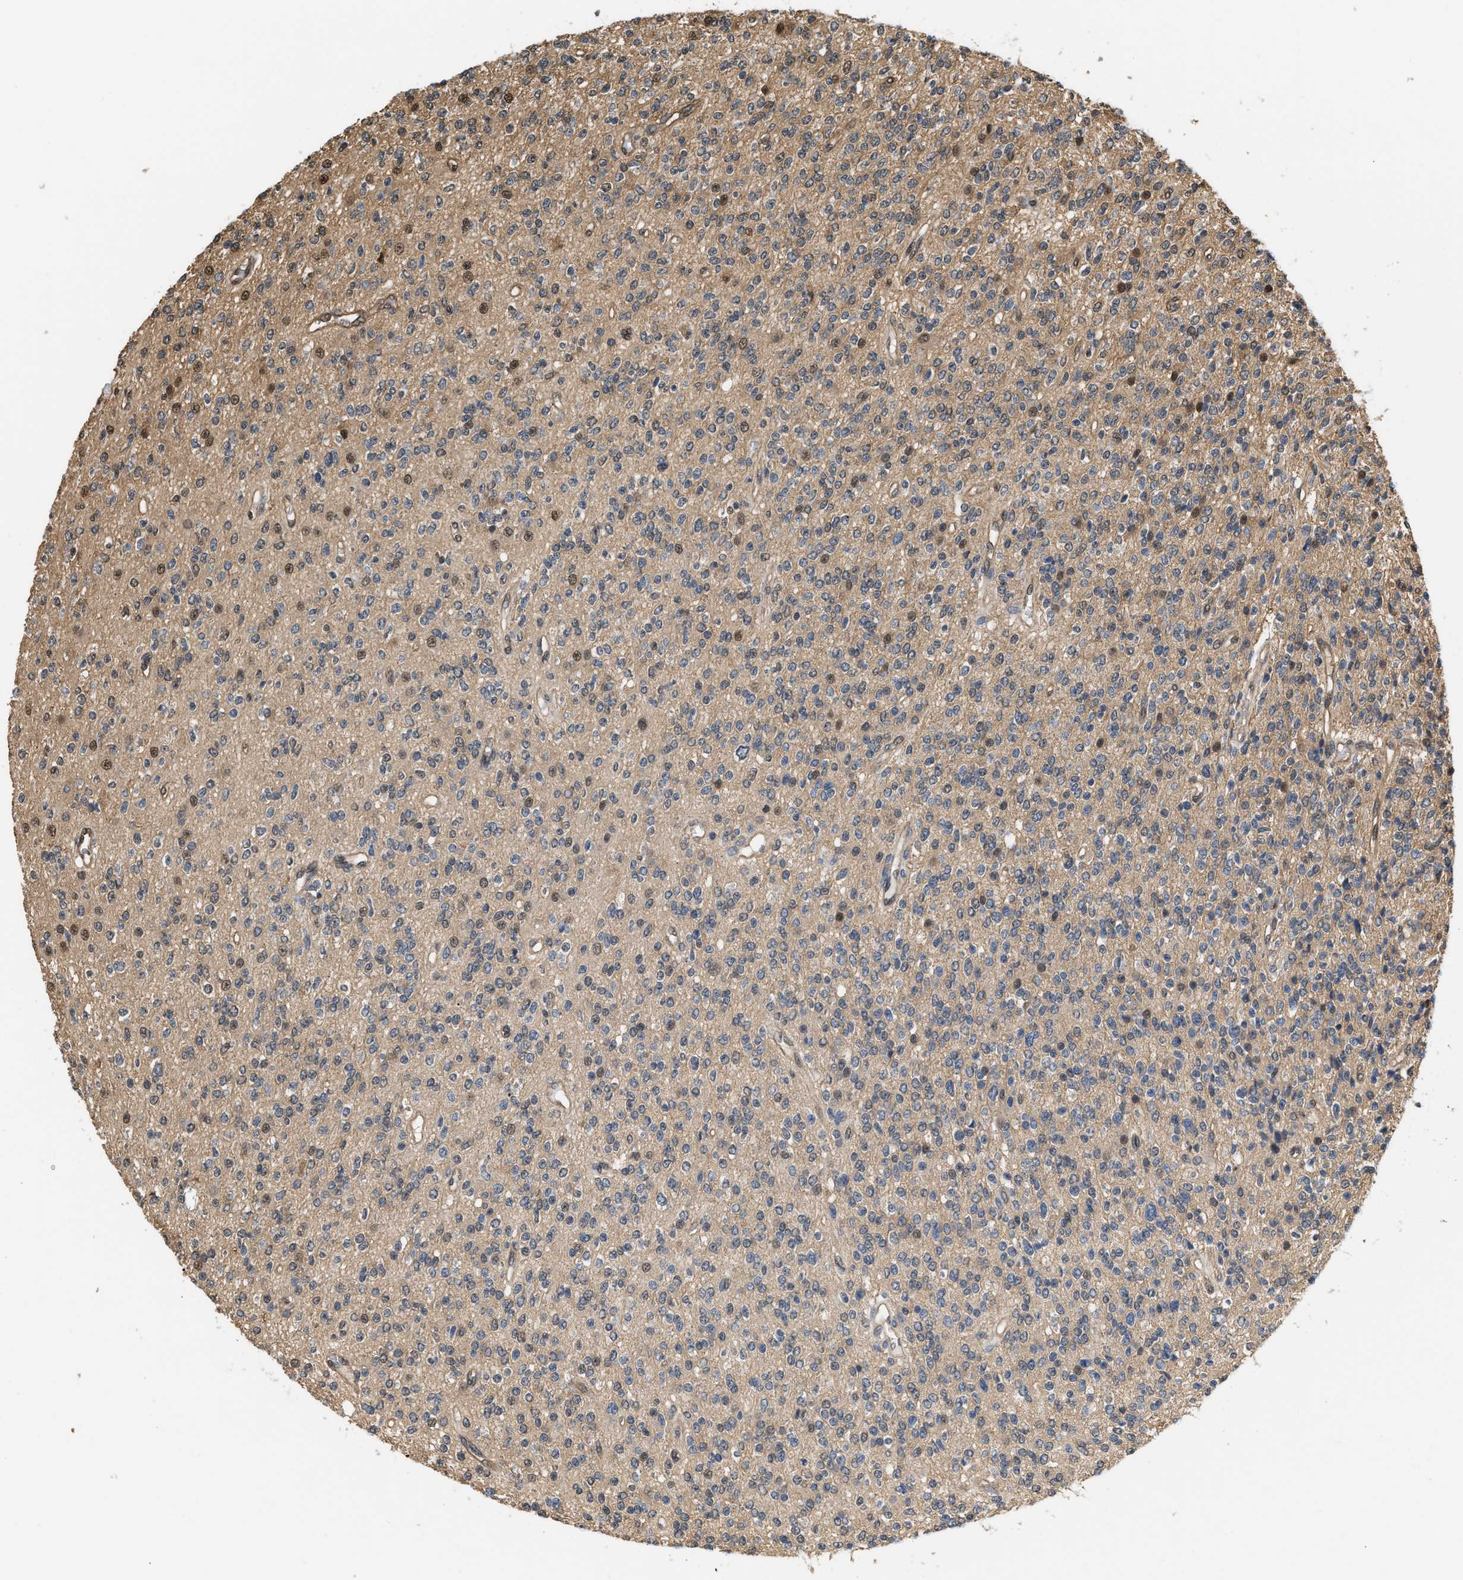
{"staining": {"intensity": "weak", "quantity": "<25%", "location": "nuclear"}, "tissue": "glioma", "cell_type": "Tumor cells", "image_type": "cancer", "snomed": [{"axis": "morphology", "description": "Glioma, malignant, High grade"}, {"axis": "topography", "description": "Brain"}], "caption": "High power microscopy image of an IHC photomicrograph of malignant high-grade glioma, revealing no significant staining in tumor cells.", "gene": "SCAI", "patient": {"sex": "male", "age": 34}}